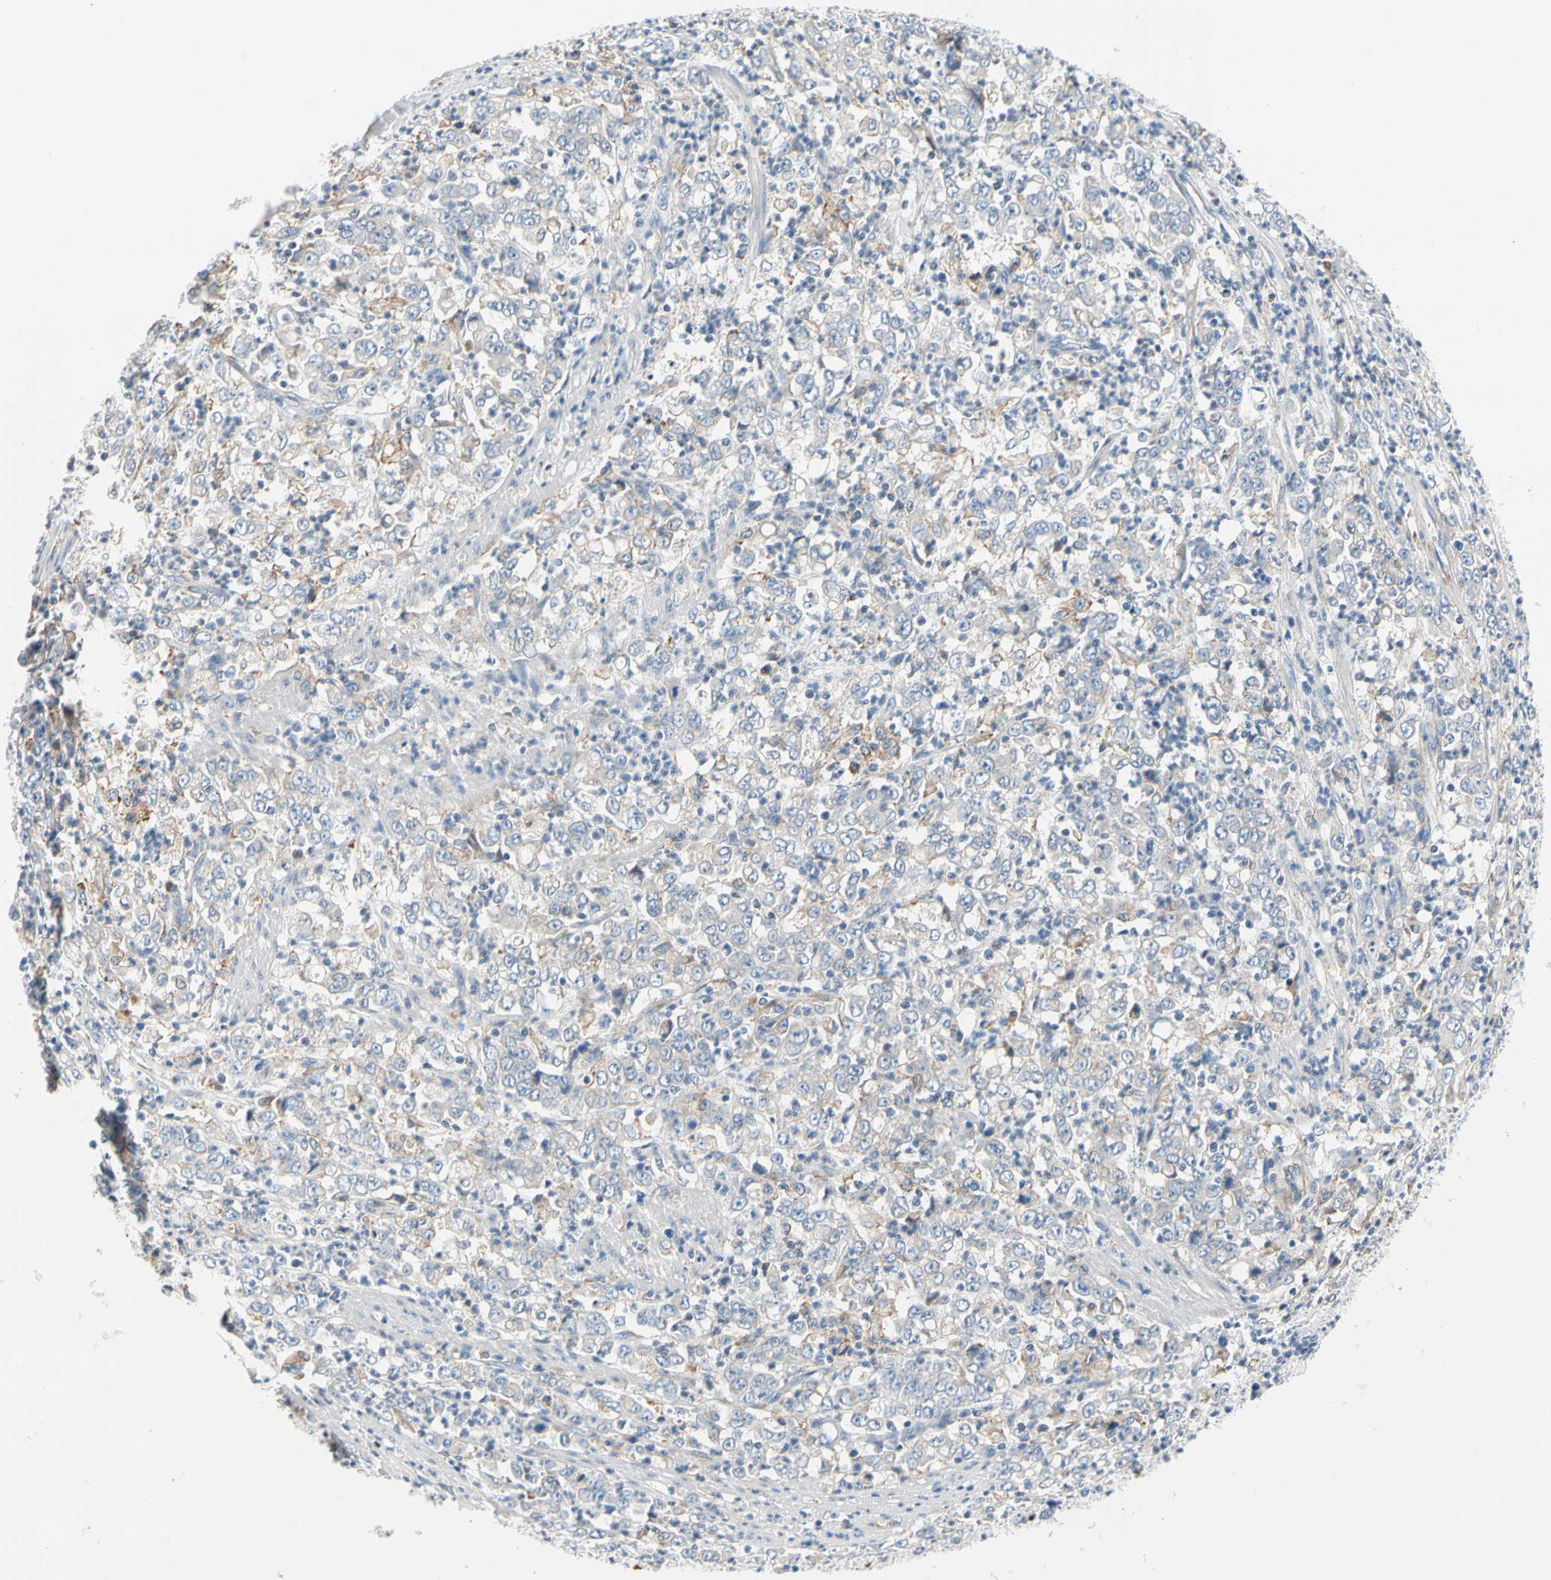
{"staining": {"intensity": "weak", "quantity": "<25%", "location": "cytoplasmic/membranous"}, "tissue": "stomach cancer", "cell_type": "Tumor cells", "image_type": "cancer", "snomed": [{"axis": "morphology", "description": "Adenocarcinoma, NOS"}, {"axis": "topography", "description": "Stomach, lower"}], "caption": "This is a photomicrograph of immunohistochemistry staining of stomach adenocarcinoma, which shows no staining in tumor cells. The staining is performed using DAB (3,3'-diaminobenzidine) brown chromogen with nuclei counter-stained in using hematoxylin.", "gene": "STXBP1", "patient": {"sex": "female", "age": 71}}